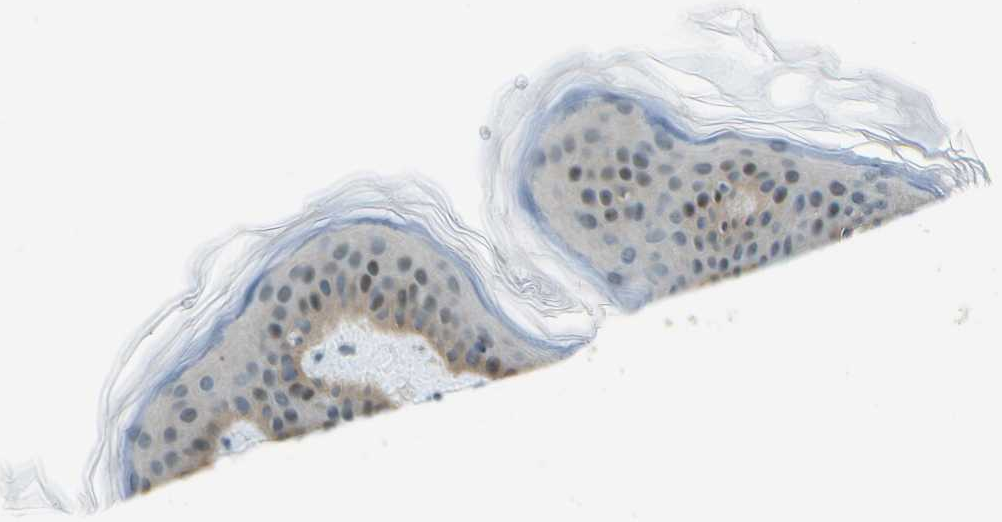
{"staining": {"intensity": "negative", "quantity": "none", "location": "none"}, "tissue": "skin", "cell_type": "Fibroblasts", "image_type": "normal", "snomed": [{"axis": "morphology", "description": "Normal tissue, NOS"}, {"axis": "topography", "description": "Skin"}], "caption": "Immunohistochemical staining of benign skin exhibits no significant expression in fibroblasts.", "gene": "PDLIM1", "patient": {"sex": "female", "age": 17}}